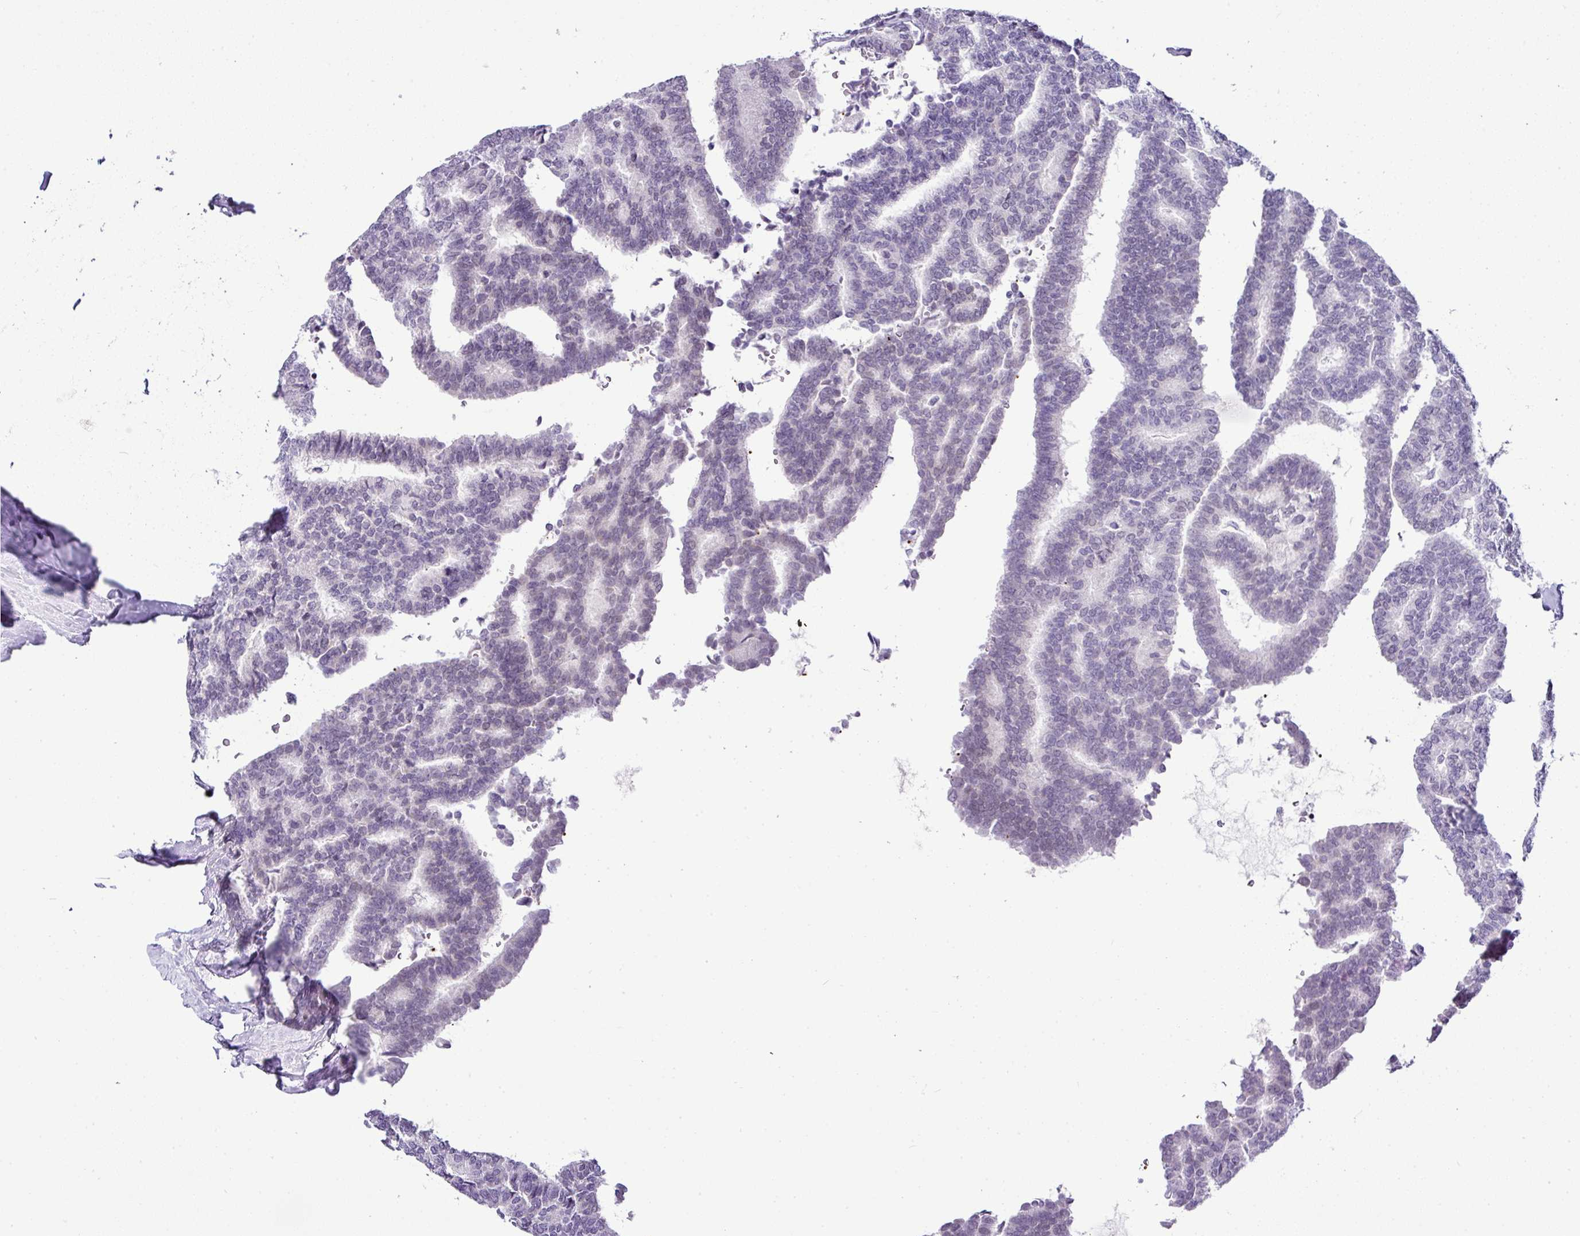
{"staining": {"intensity": "negative", "quantity": "none", "location": "none"}, "tissue": "thyroid cancer", "cell_type": "Tumor cells", "image_type": "cancer", "snomed": [{"axis": "morphology", "description": "Papillary adenocarcinoma, NOS"}, {"axis": "topography", "description": "Thyroid gland"}], "caption": "A micrograph of human thyroid cancer (papillary adenocarcinoma) is negative for staining in tumor cells.", "gene": "CMTM5", "patient": {"sex": "female", "age": 35}}